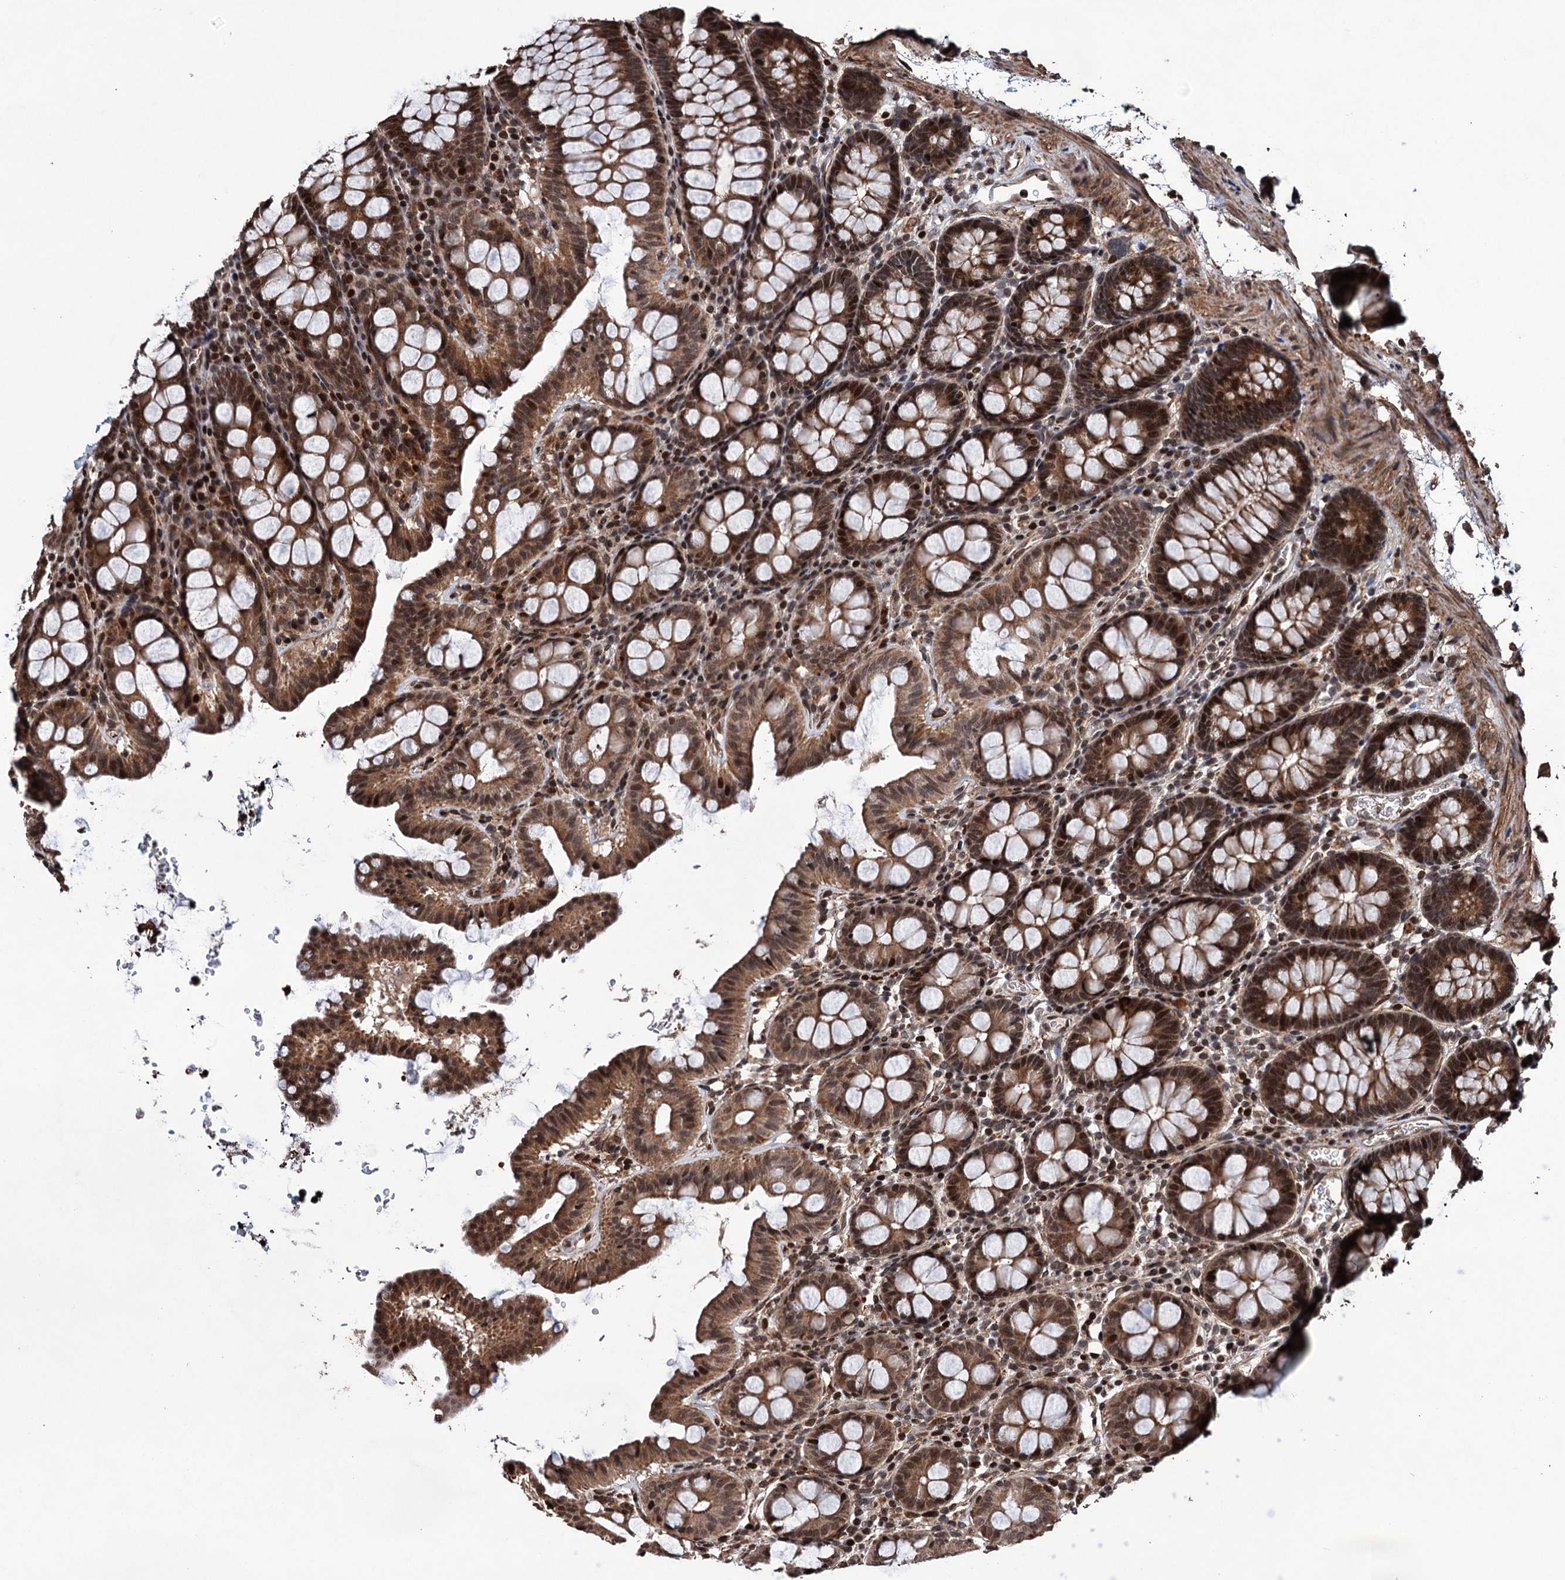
{"staining": {"intensity": "strong", "quantity": ">75%", "location": "cytoplasmic/membranous,nuclear"}, "tissue": "colon", "cell_type": "Endothelial cells", "image_type": "normal", "snomed": [{"axis": "morphology", "description": "Normal tissue, NOS"}, {"axis": "topography", "description": "Colon"}], "caption": "Immunohistochemical staining of normal colon reveals strong cytoplasmic/membranous,nuclear protein staining in approximately >75% of endothelial cells. Ihc stains the protein of interest in brown and the nuclei are stained blue.", "gene": "EYA4", "patient": {"sex": "male", "age": 75}}